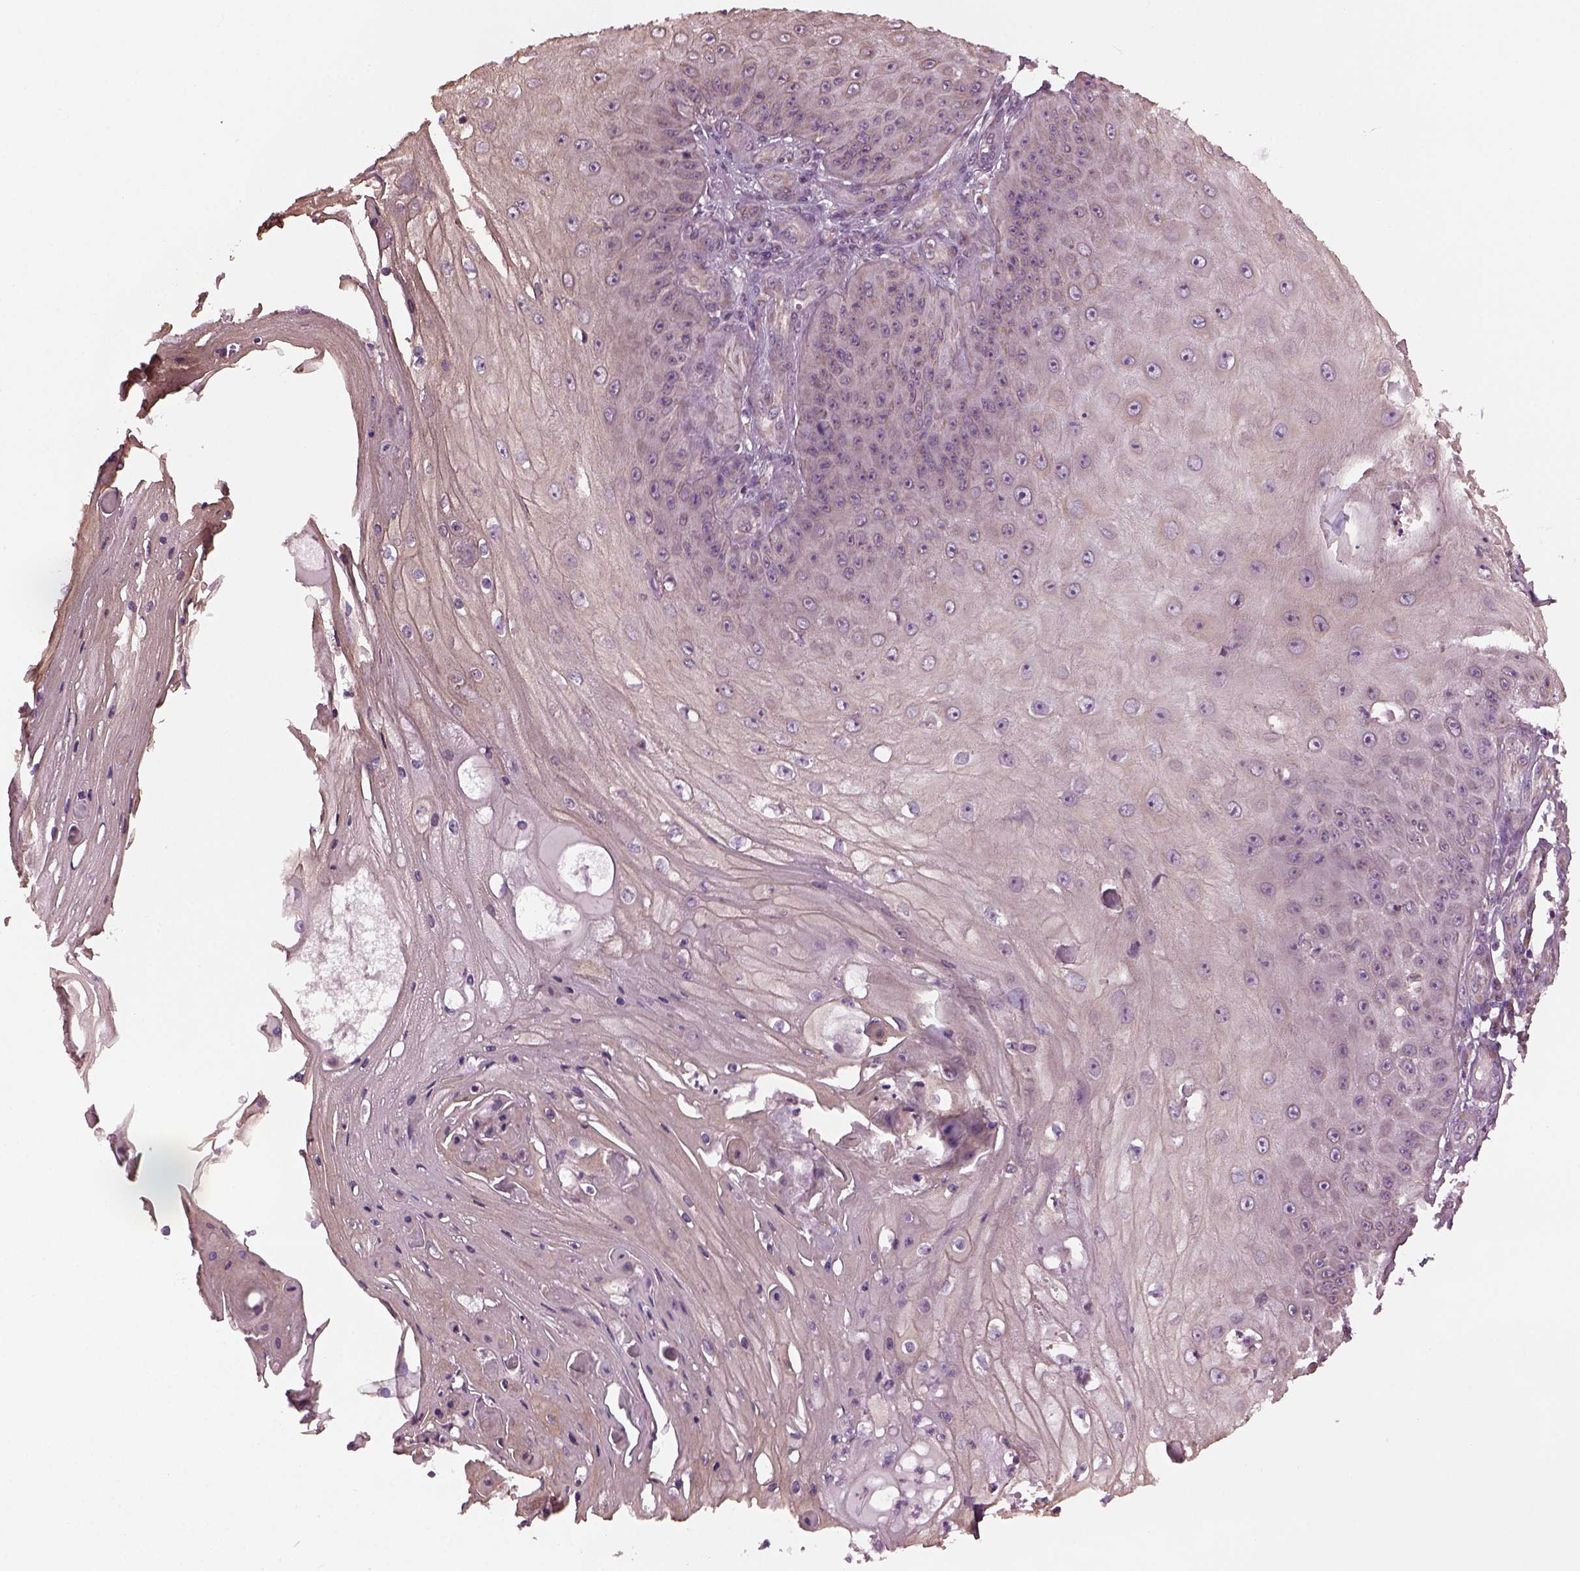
{"staining": {"intensity": "weak", "quantity": "<25%", "location": "cytoplasmic/membranous,nuclear"}, "tissue": "skin cancer", "cell_type": "Tumor cells", "image_type": "cancer", "snomed": [{"axis": "morphology", "description": "Squamous cell carcinoma, NOS"}, {"axis": "topography", "description": "Skin"}], "caption": "This micrograph is of skin cancer stained with immunohistochemistry (IHC) to label a protein in brown with the nuclei are counter-stained blue. There is no staining in tumor cells.", "gene": "RUFY3", "patient": {"sex": "male", "age": 70}}